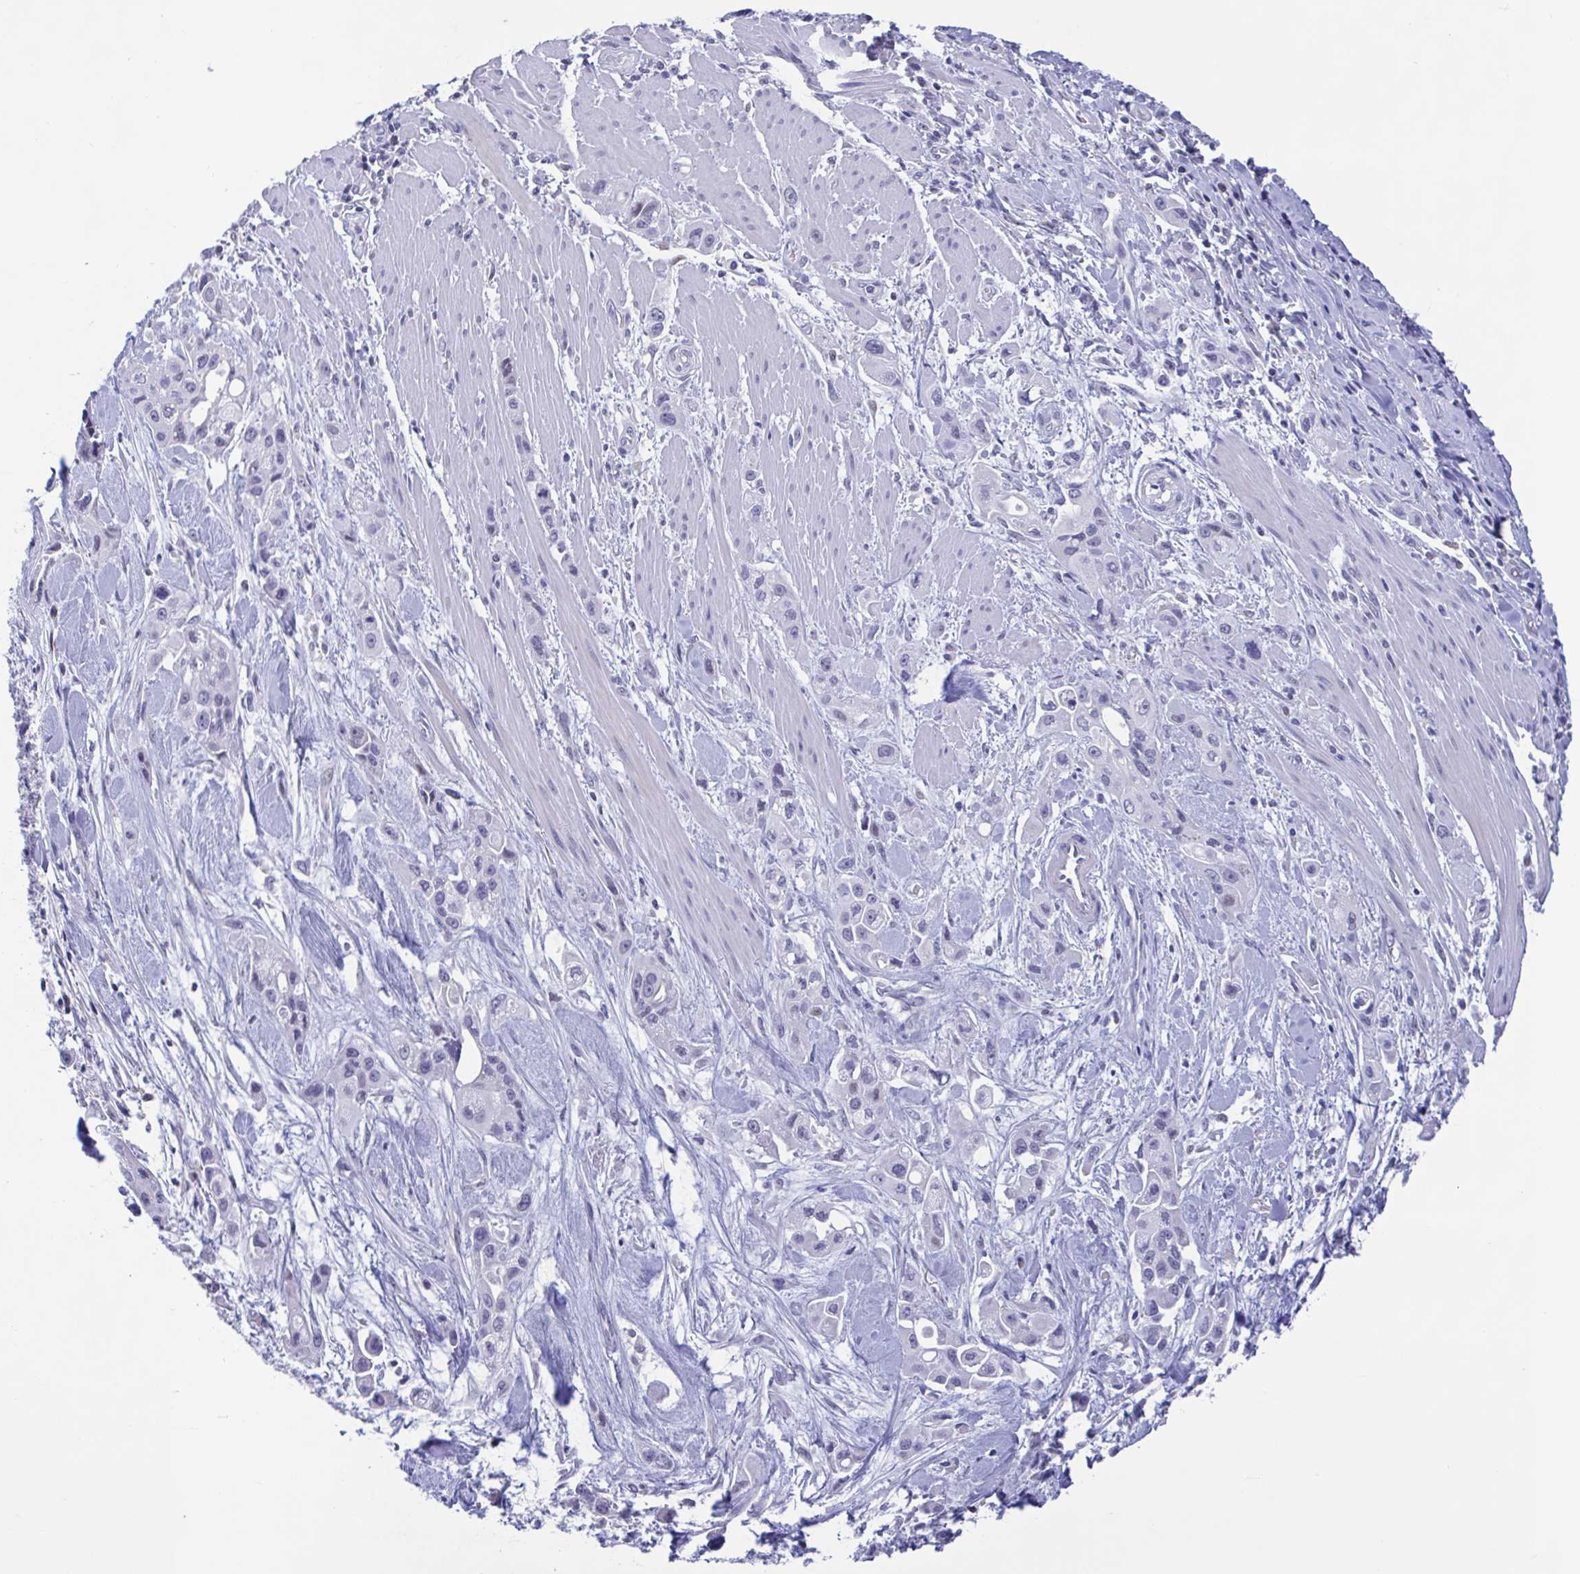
{"staining": {"intensity": "negative", "quantity": "none", "location": "none"}, "tissue": "pancreatic cancer", "cell_type": "Tumor cells", "image_type": "cancer", "snomed": [{"axis": "morphology", "description": "Adenocarcinoma, NOS"}, {"axis": "topography", "description": "Pancreas"}], "caption": "A micrograph of pancreatic adenocarcinoma stained for a protein demonstrates no brown staining in tumor cells.", "gene": "PERM1", "patient": {"sex": "female", "age": 66}}